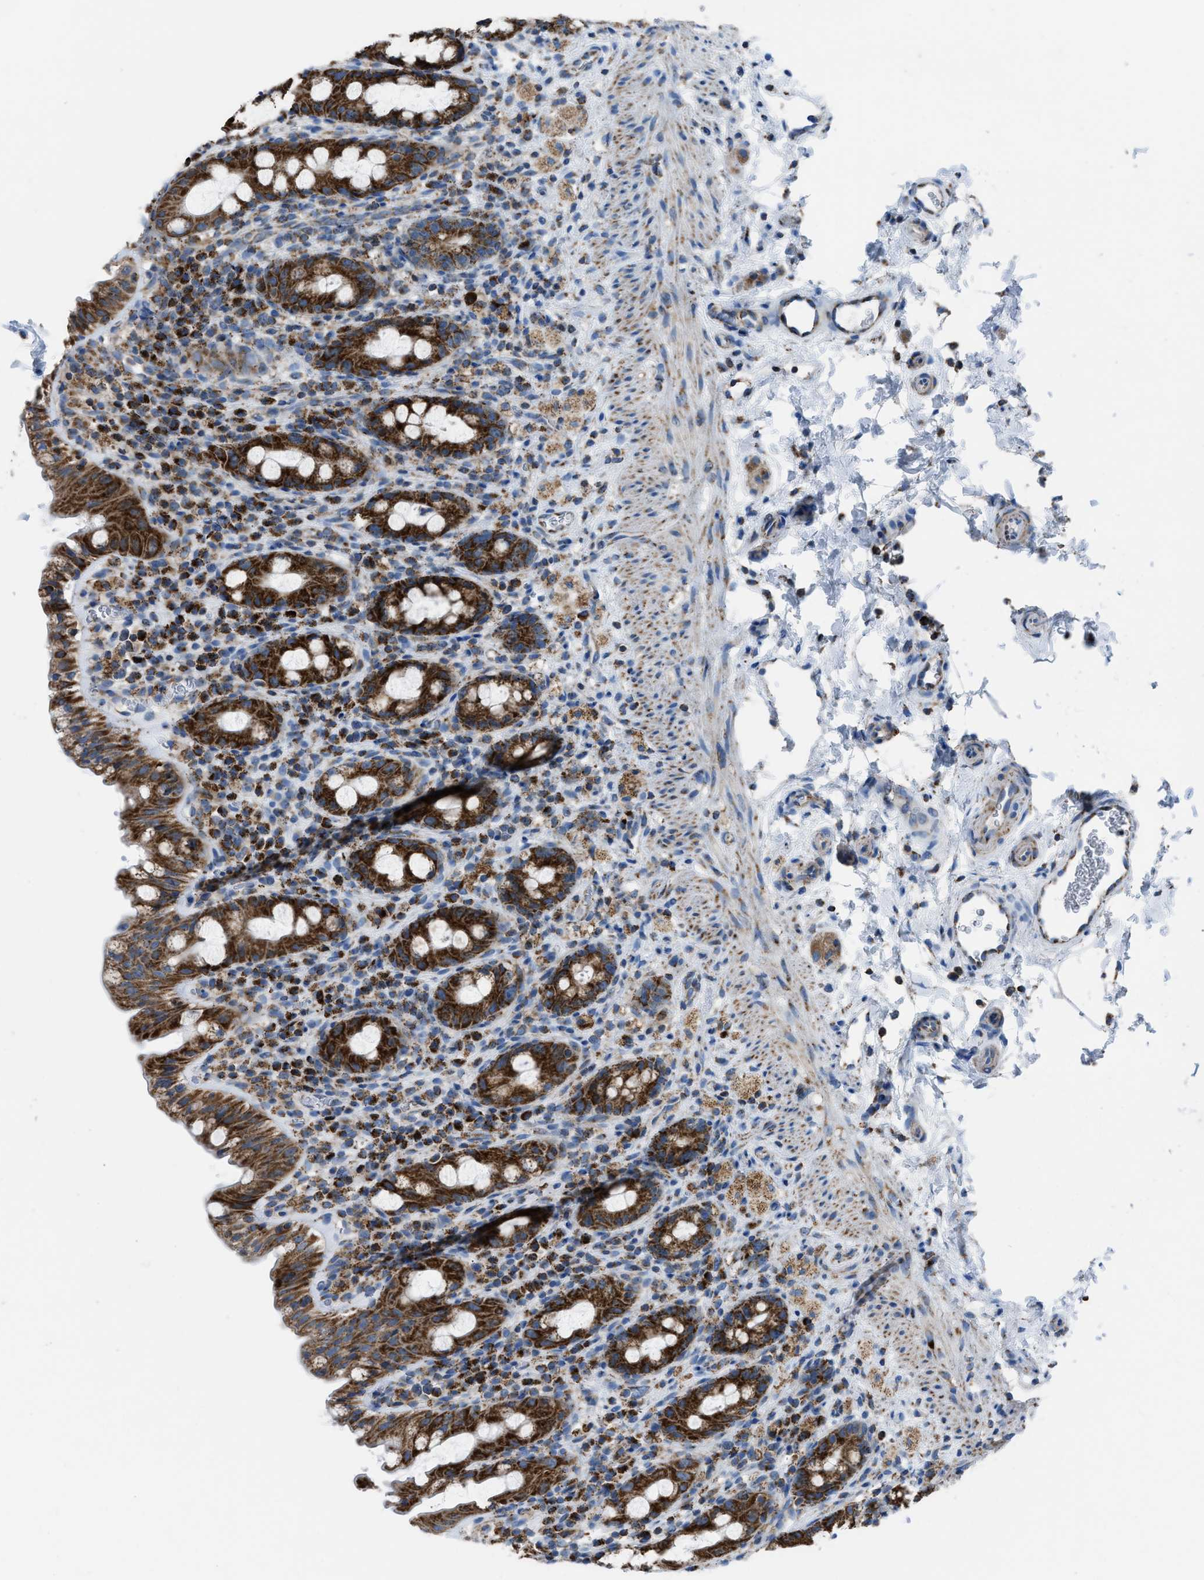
{"staining": {"intensity": "strong", "quantity": ">75%", "location": "cytoplasmic/membranous"}, "tissue": "rectum", "cell_type": "Glandular cells", "image_type": "normal", "snomed": [{"axis": "morphology", "description": "Normal tissue, NOS"}, {"axis": "topography", "description": "Rectum"}], "caption": "Human rectum stained for a protein (brown) exhibits strong cytoplasmic/membranous positive expression in approximately >75% of glandular cells.", "gene": "ETFB", "patient": {"sex": "male", "age": 44}}